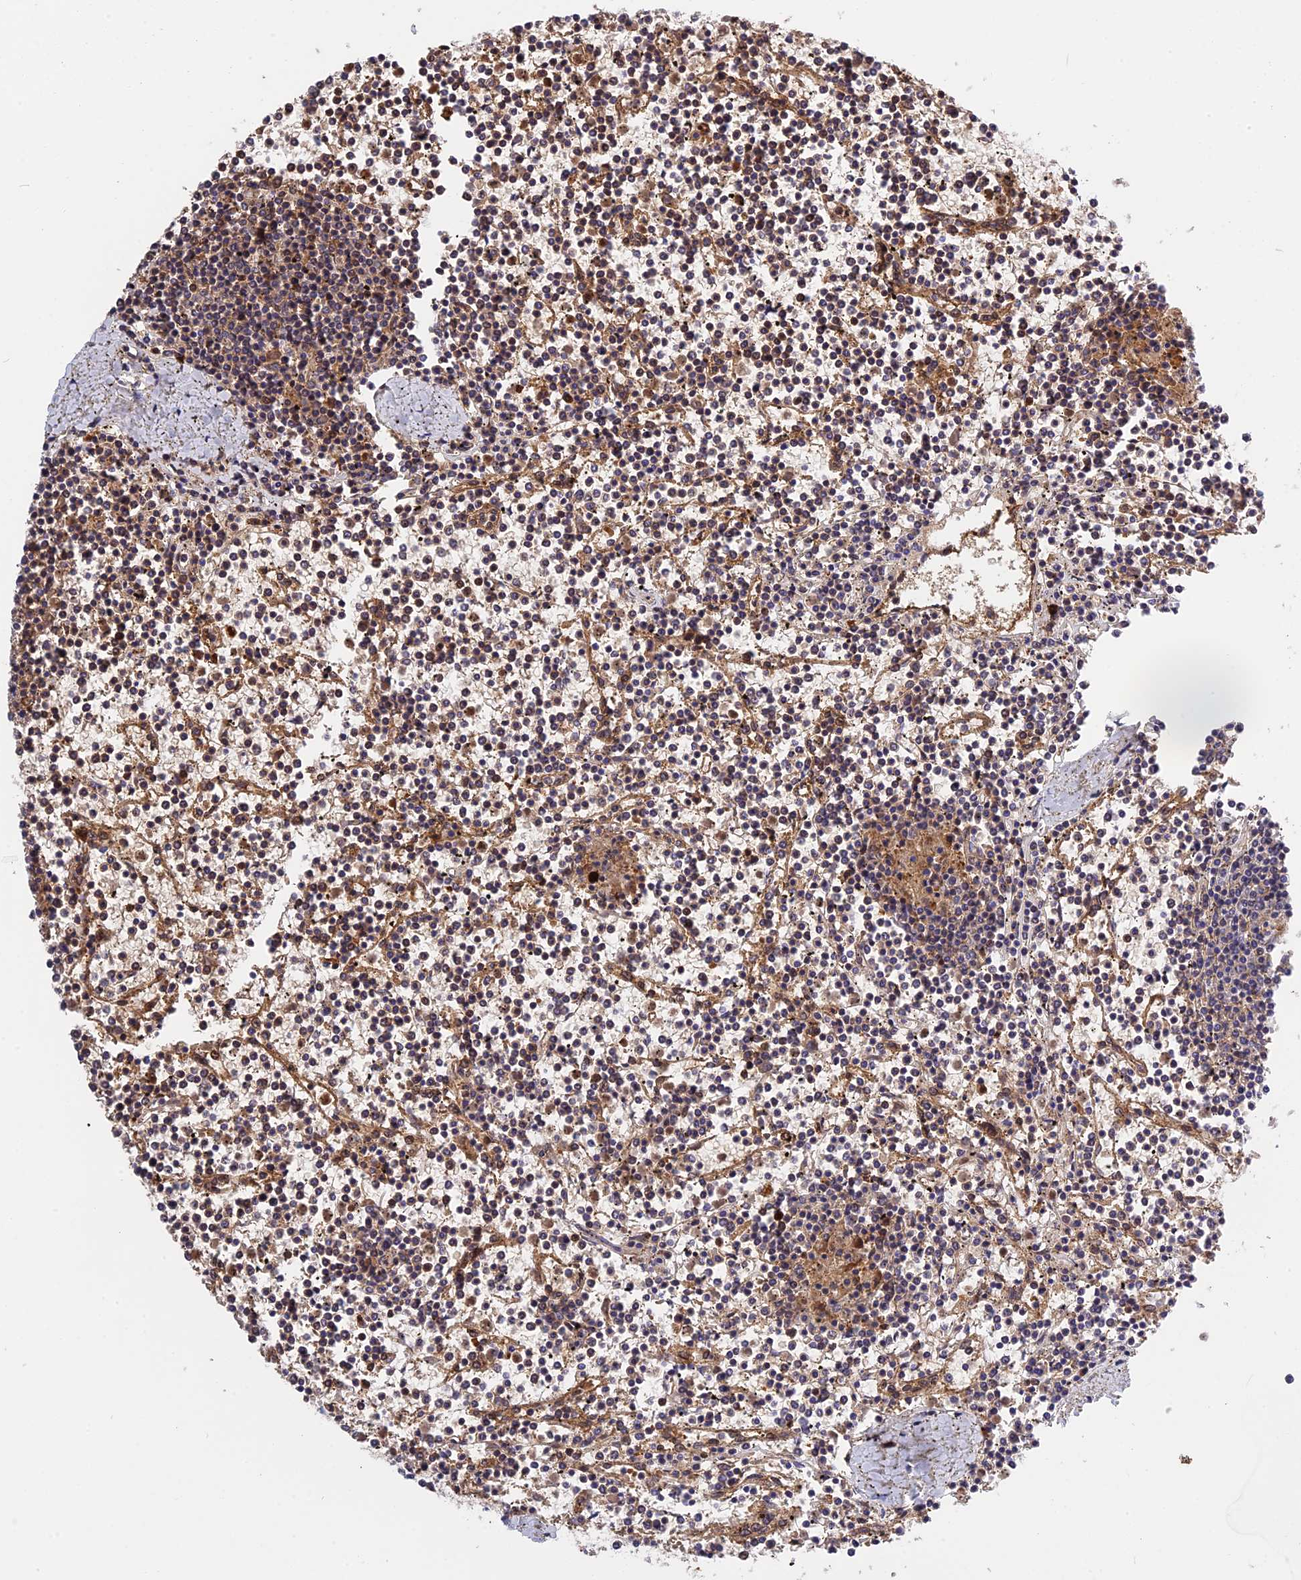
{"staining": {"intensity": "weak", "quantity": "25%-75%", "location": "cytoplasmic/membranous"}, "tissue": "lymphoma", "cell_type": "Tumor cells", "image_type": "cancer", "snomed": [{"axis": "morphology", "description": "Malignant lymphoma, non-Hodgkin's type, Low grade"}, {"axis": "topography", "description": "Spleen"}], "caption": "Protein analysis of low-grade malignant lymphoma, non-Hodgkin's type tissue reveals weak cytoplasmic/membranous positivity in about 25%-75% of tumor cells. (Brightfield microscopy of DAB IHC at high magnification).", "gene": "MFSD2A", "patient": {"sex": "female", "age": 19}}